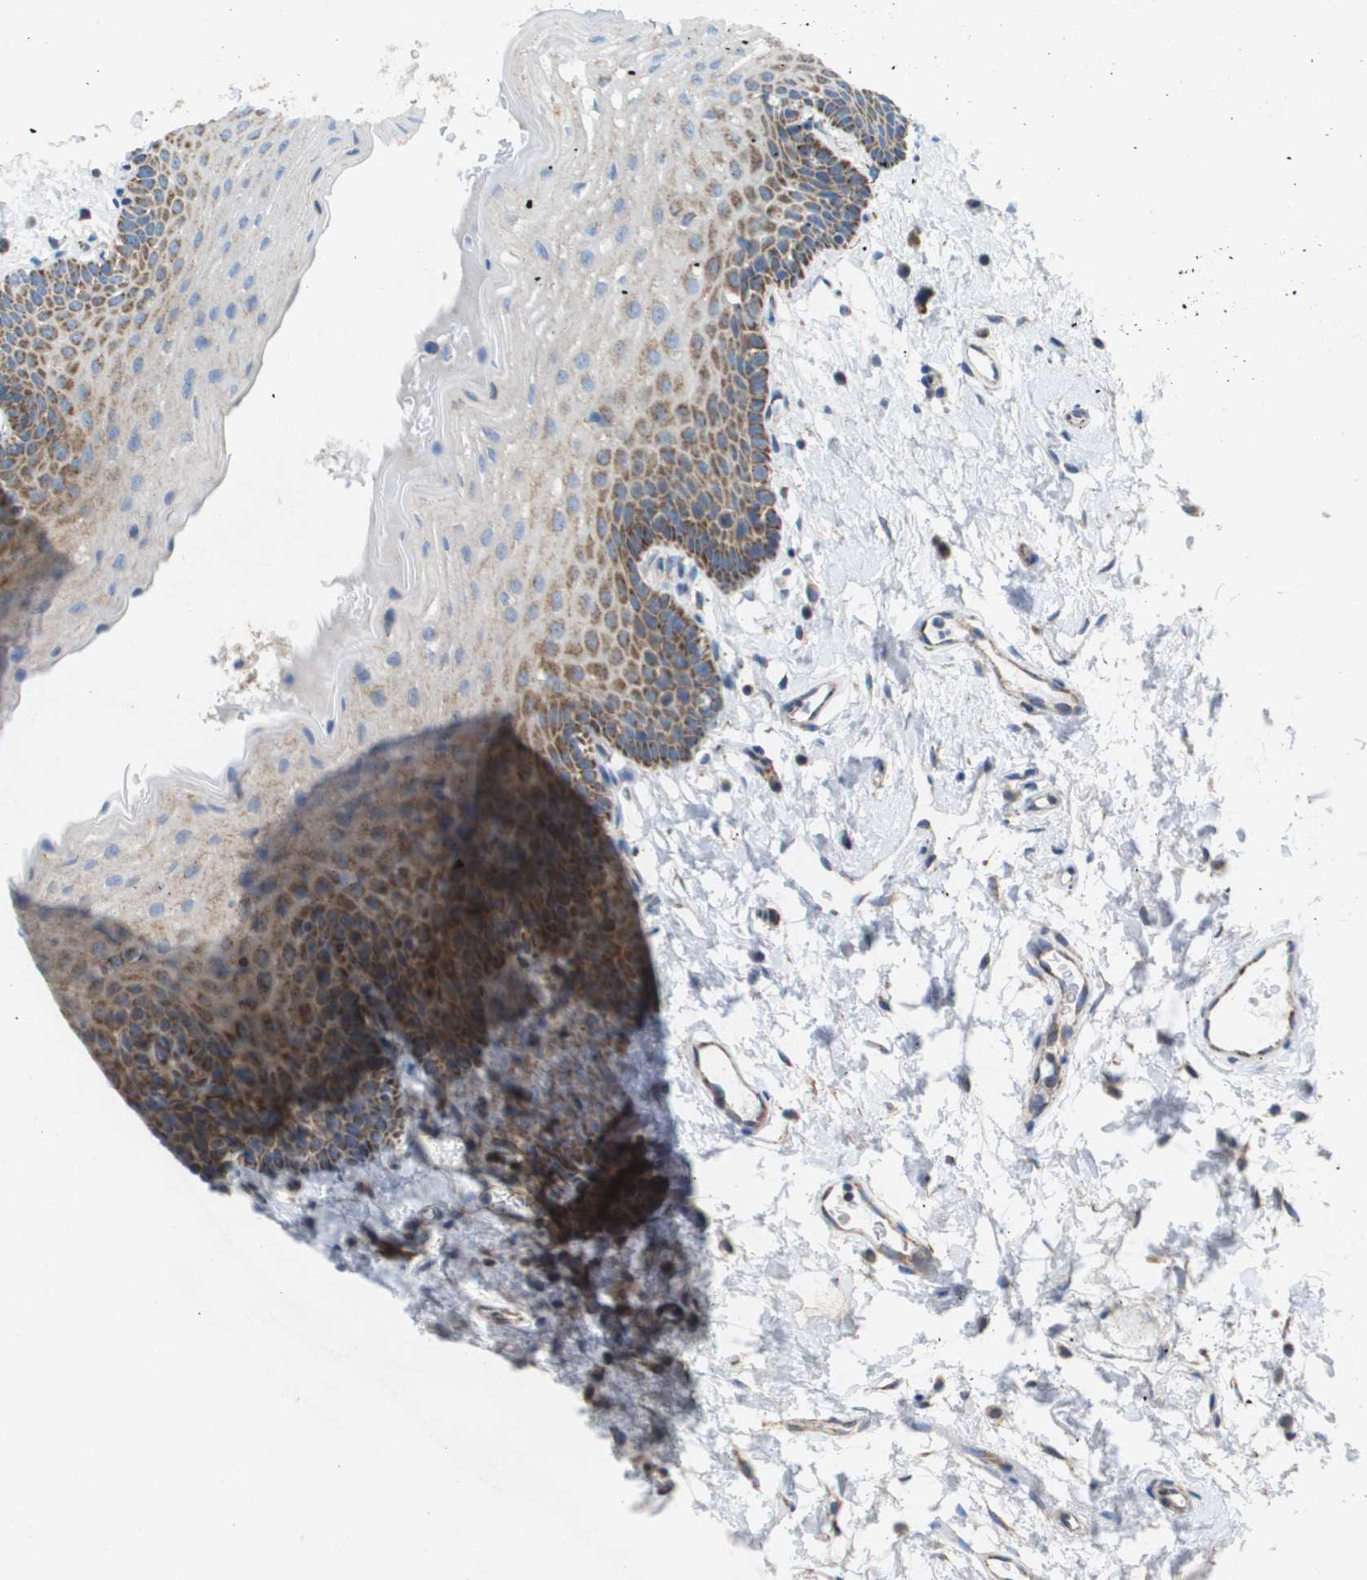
{"staining": {"intensity": "moderate", "quantity": ">75%", "location": "cytoplasmic/membranous"}, "tissue": "oral mucosa", "cell_type": "Squamous epithelial cells", "image_type": "normal", "snomed": [{"axis": "morphology", "description": "Normal tissue, NOS"}, {"axis": "topography", "description": "Oral tissue"}], "caption": "IHC histopathology image of unremarkable human oral mucosa stained for a protein (brown), which displays medium levels of moderate cytoplasmic/membranous staining in approximately >75% of squamous epithelial cells.", "gene": "FIS1", "patient": {"sex": "male", "age": 66}}